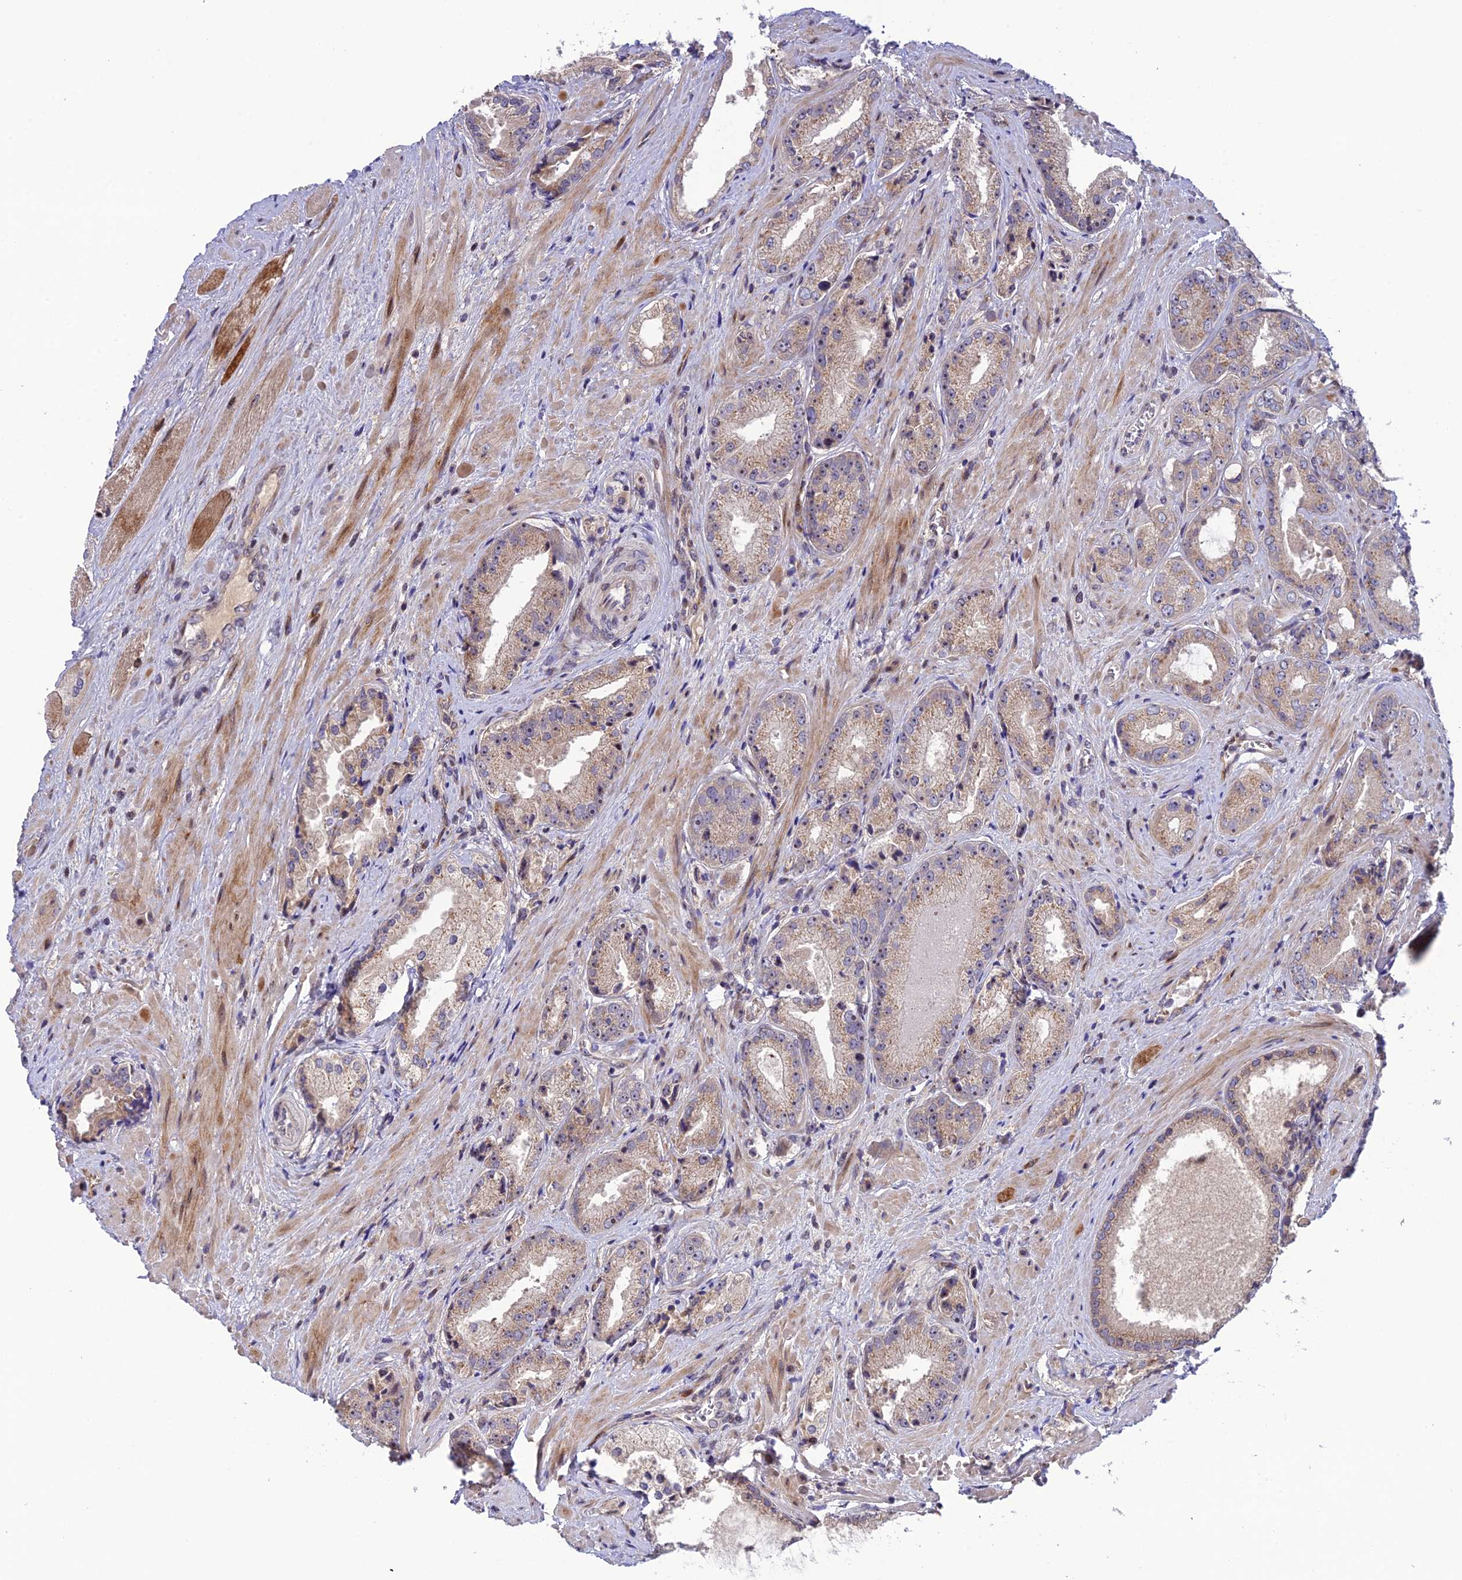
{"staining": {"intensity": "weak", "quantity": "25%-75%", "location": "cytoplasmic/membranous"}, "tissue": "prostate cancer", "cell_type": "Tumor cells", "image_type": "cancer", "snomed": [{"axis": "morphology", "description": "Adenocarcinoma, High grade"}, {"axis": "topography", "description": "Prostate"}], "caption": "An image of human prostate cancer stained for a protein displays weak cytoplasmic/membranous brown staining in tumor cells.", "gene": "SMIM7", "patient": {"sex": "male", "age": 71}}